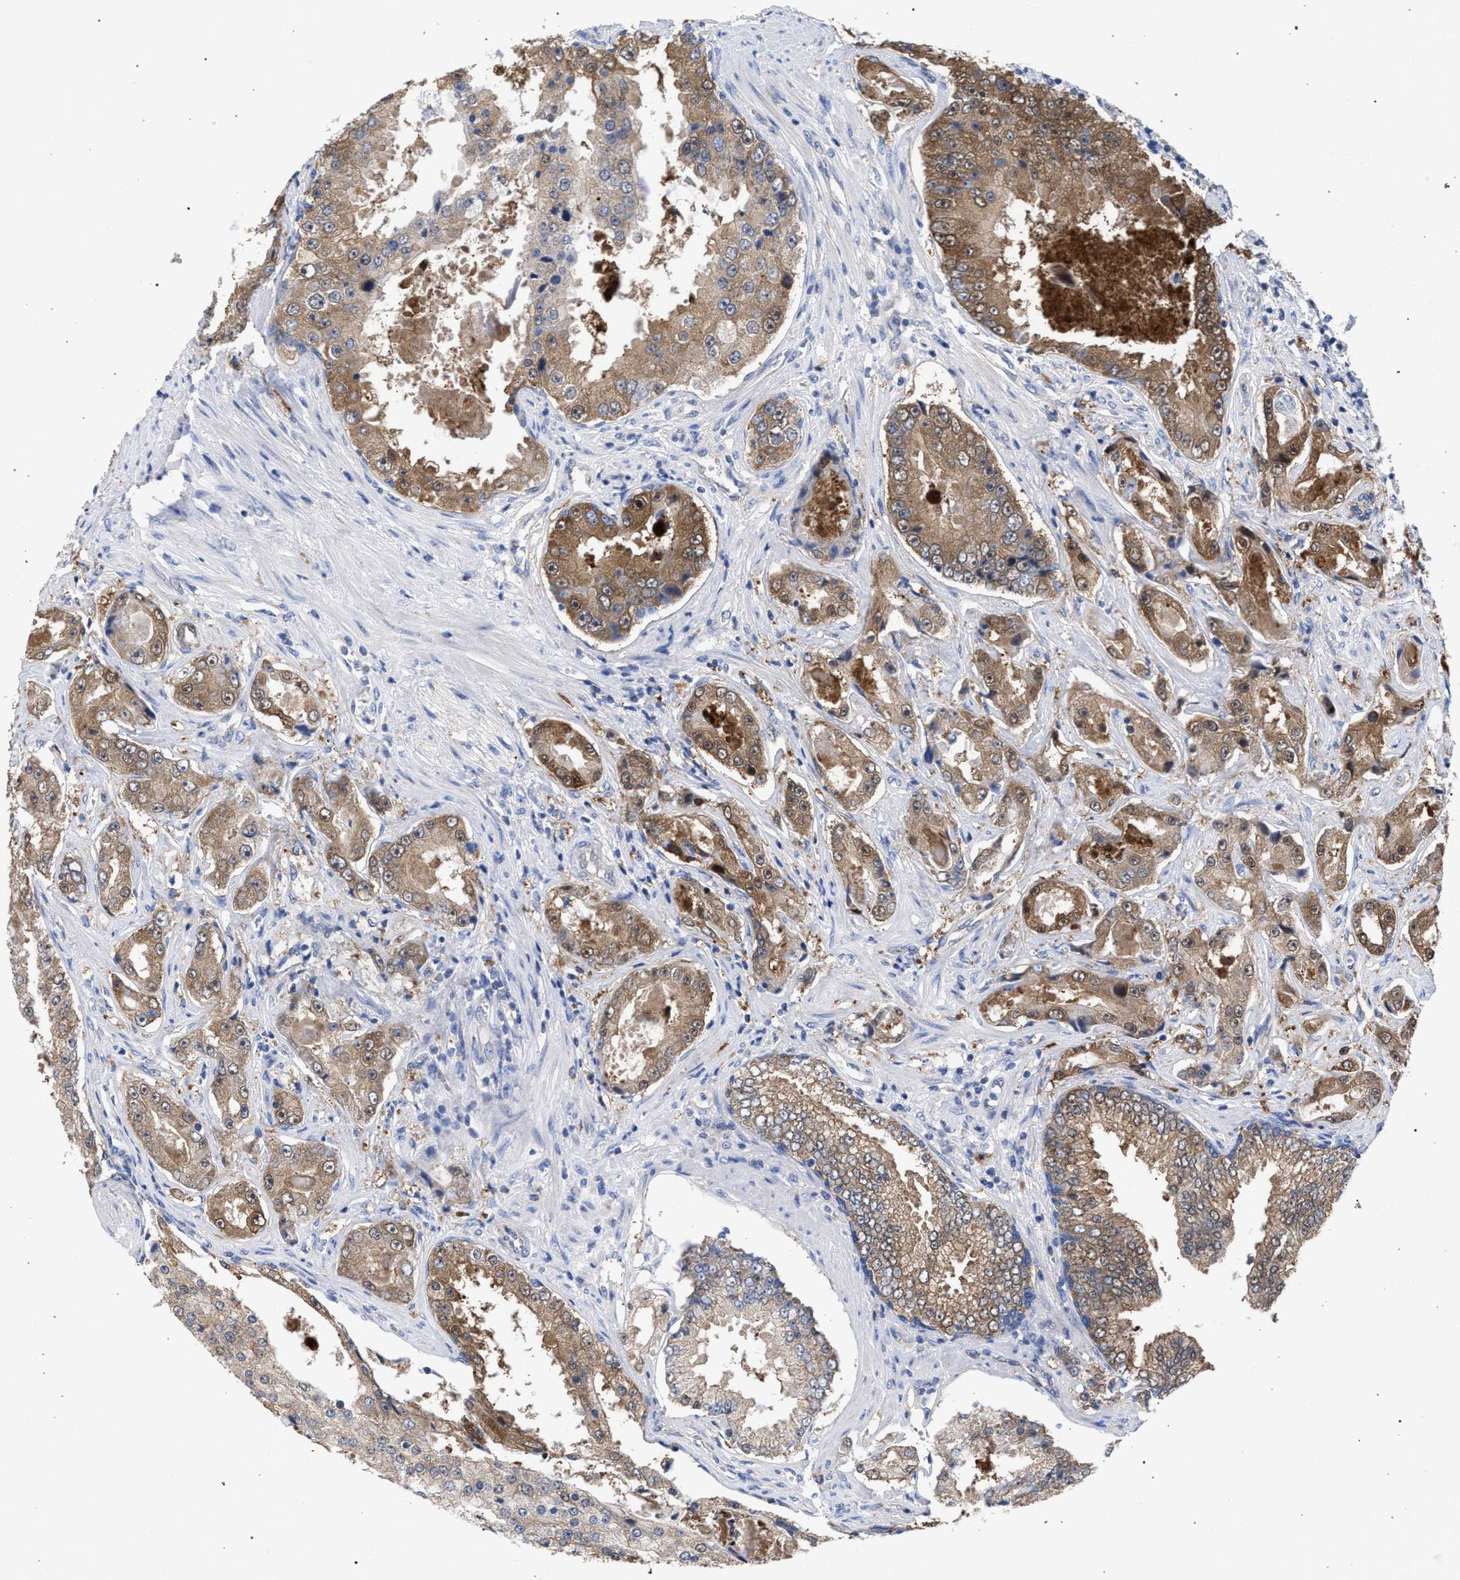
{"staining": {"intensity": "moderate", "quantity": ">75%", "location": "cytoplasmic/membranous"}, "tissue": "prostate cancer", "cell_type": "Tumor cells", "image_type": "cancer", "snomed": [{"axis": "morphology", "description": "Adenocarcinoma, High grade"}, {"axis": "topography", "description": "Prostate"}], "caption": "Prostate high-grade adenocarcinoma tissue displays moderate cytoplasmic/membranous staining in approximately >75% of tumor cells (IHC, brightfield microscopy, high magnification).", "gene": "GMPR", "patient": {"sex": "male", "age": 73}}